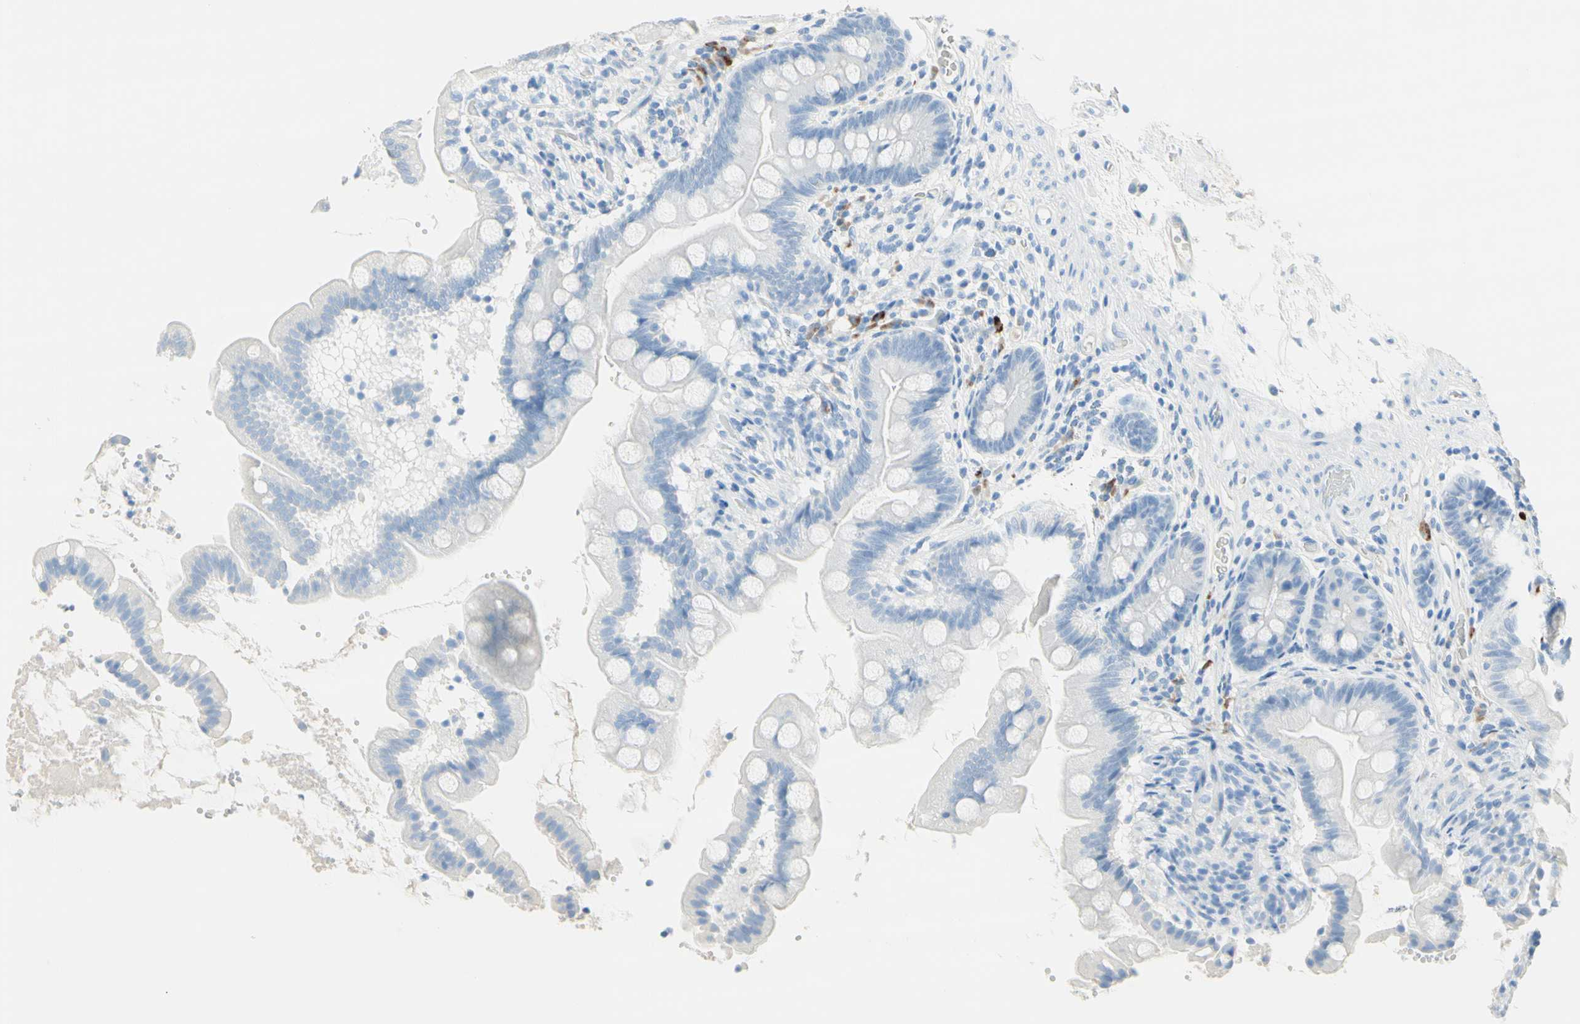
{"staining": {"intensity": "negative", "quantity": "none", "location": "none"}, "tissue": "small intestine", "cell_type": "Glandular cells", "image_type": "normal", "snomed": [{"axis": "morphology", "description": "Normal tissue, NOS"}, {"axis": "topography", "description": "Small intestine"}], "caption": "Glandular cells show no significant protein positivity in benign small intestine. (DAB (3,3'-diaminobenzidine) IHC visualized using brightfield microscopy, high magnification).", "gene": "IL6ST", "patient": {"sex": "female", "age": 56}}